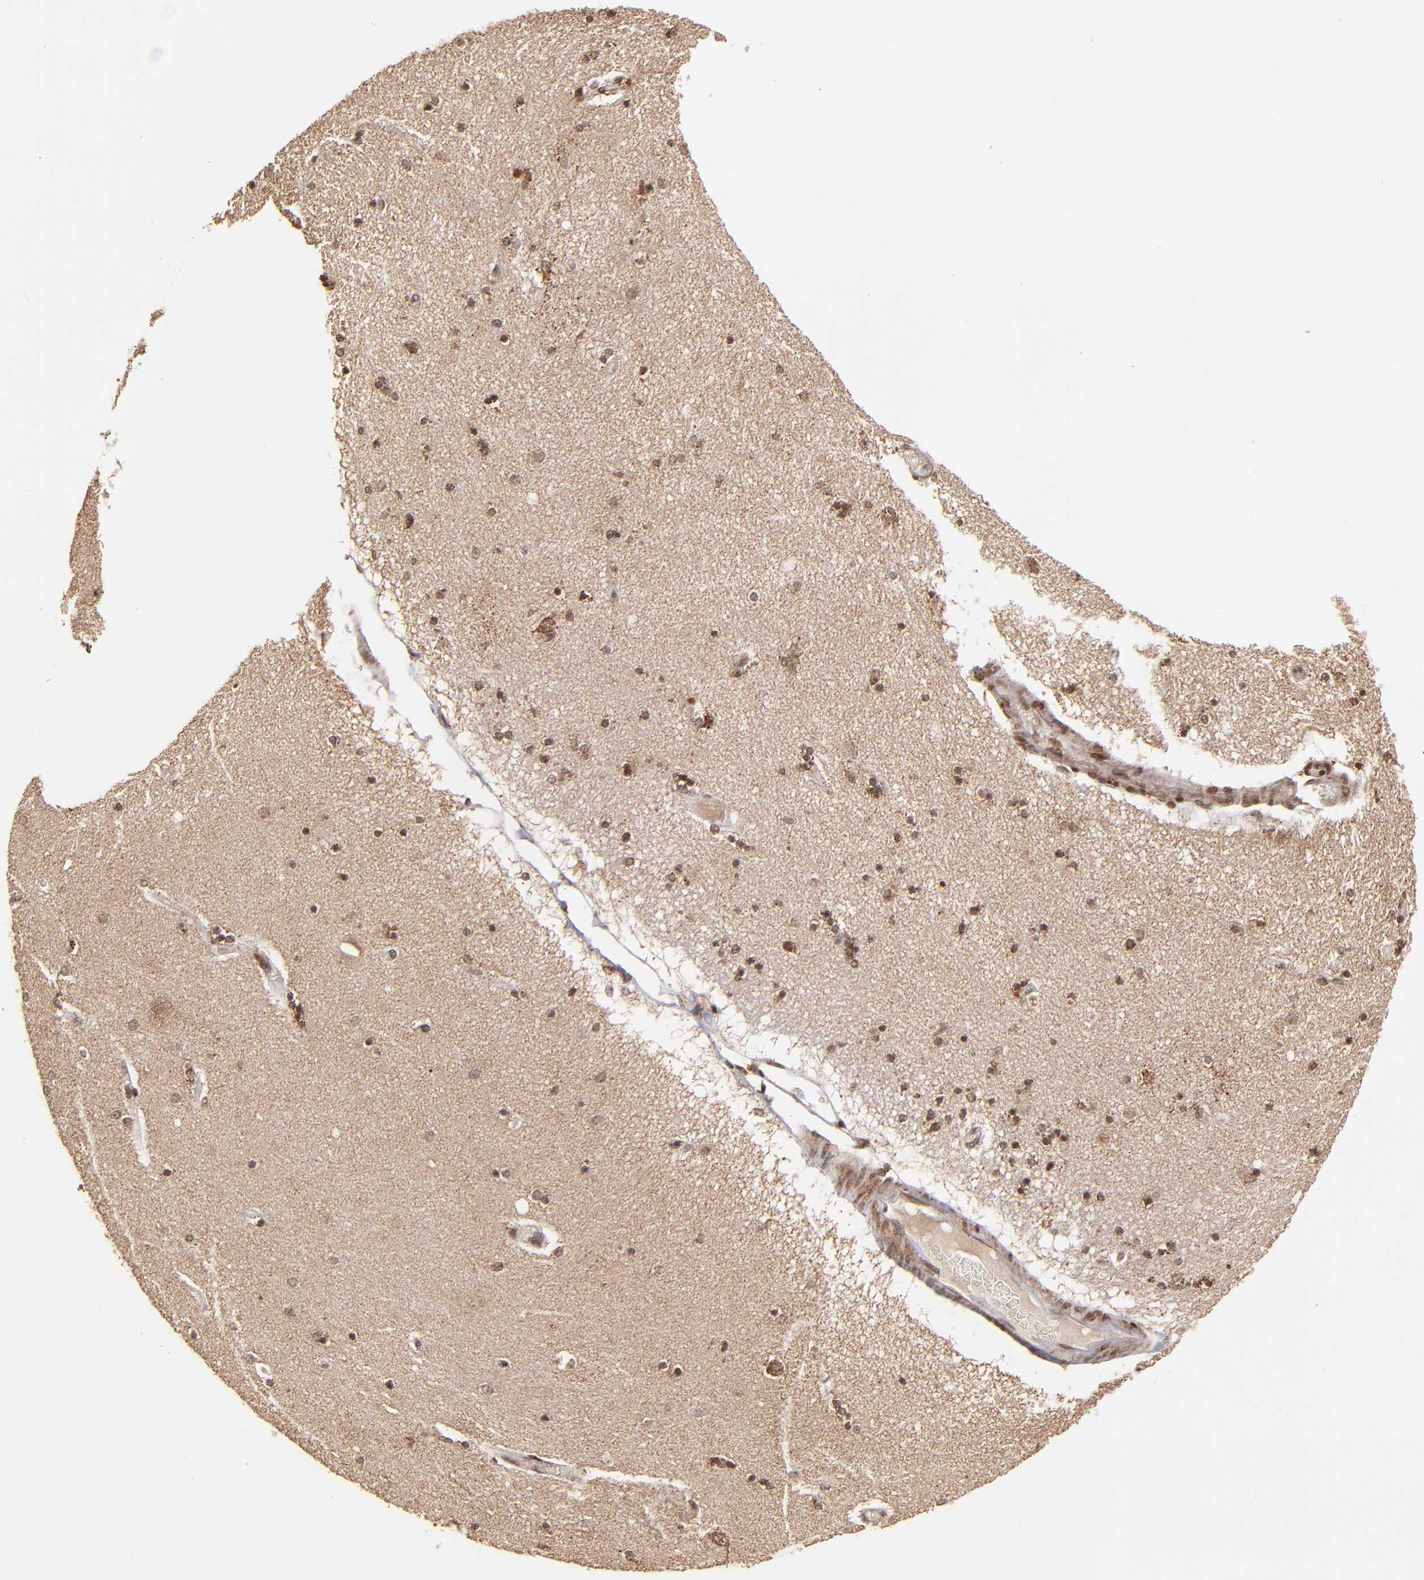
{"staining": {"intensity": "moderate", "quantity": "25%-75%", "location": "cytoplasmic/membranous,nuclear"}, "tissue": "hippocampus", "cell_type": "Glial cells", "image_type": "normal", "snomed": [{"axis": "morphology", "description": "Normal tissue, NOS"}, {"axis": "topography", "description": "Hippocampus"}], "caption": "Hippocampus stained with IHC displays moderate cytoplasmic/membranous,nuclear positivity in approximately 25%-75% of glial cells.", "gene": "MED15", "patient": {"sex": "female", "age": 54}}